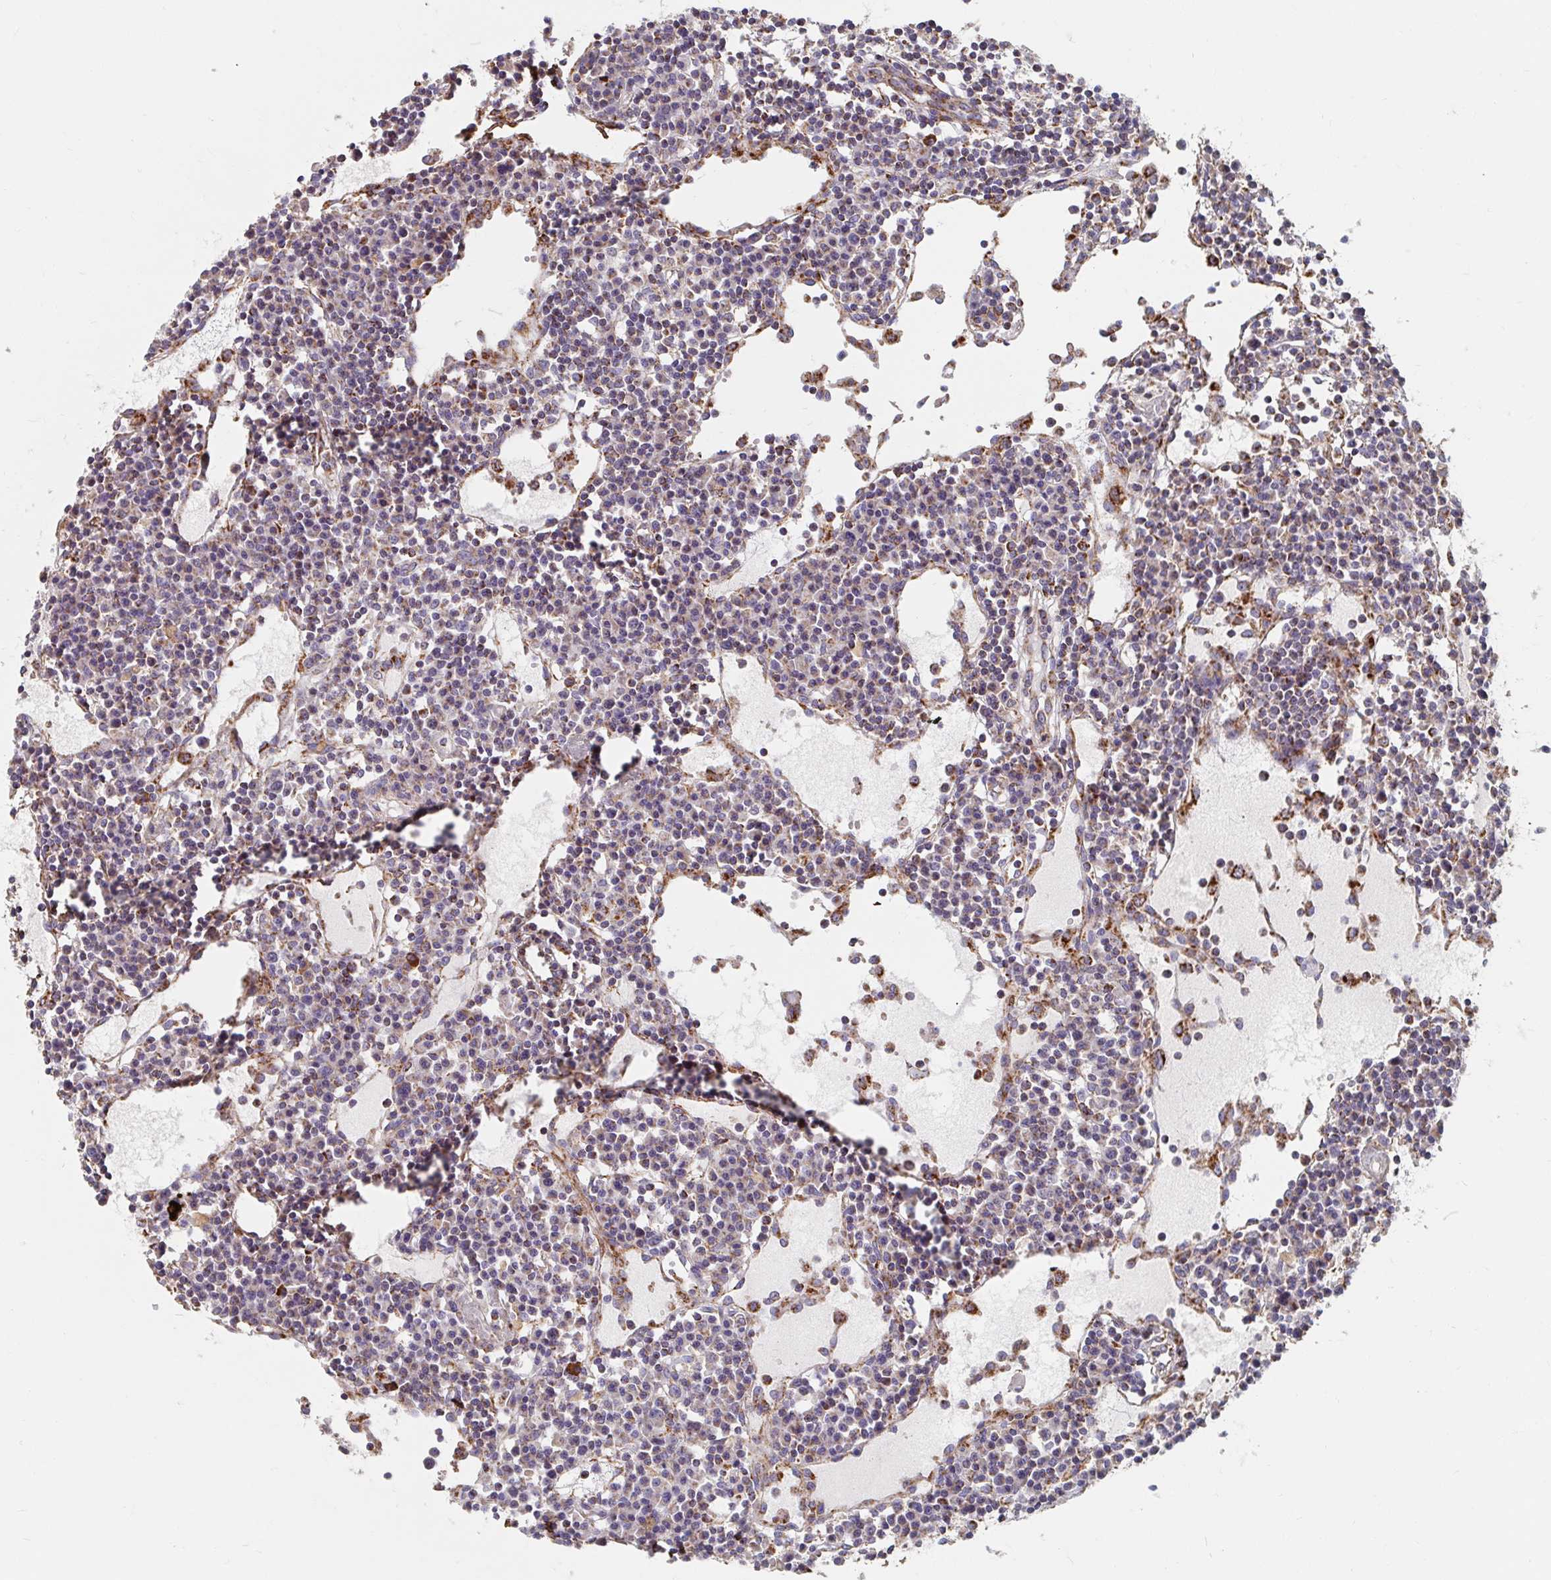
{"staining": {"intensity": "moderate", "quantity": ">75%", "location": "cytoplasmic/membranous"}, "tissue": "lymph node", "cell_type": "Germinal center cells", "image_type": "normal", "snomed": [{"axis": "morphology", "description": "Normal tissue, NOS"}, {"axis": "topography", "description": "Lymph node"}], "caption": "The immunohistochemical stain highlights moderate cytoplasmic/membranous staining in germinal center cells of normal lymph node.", "gene": "MAVS", "patient": {"sex": "female", "age": 78}}